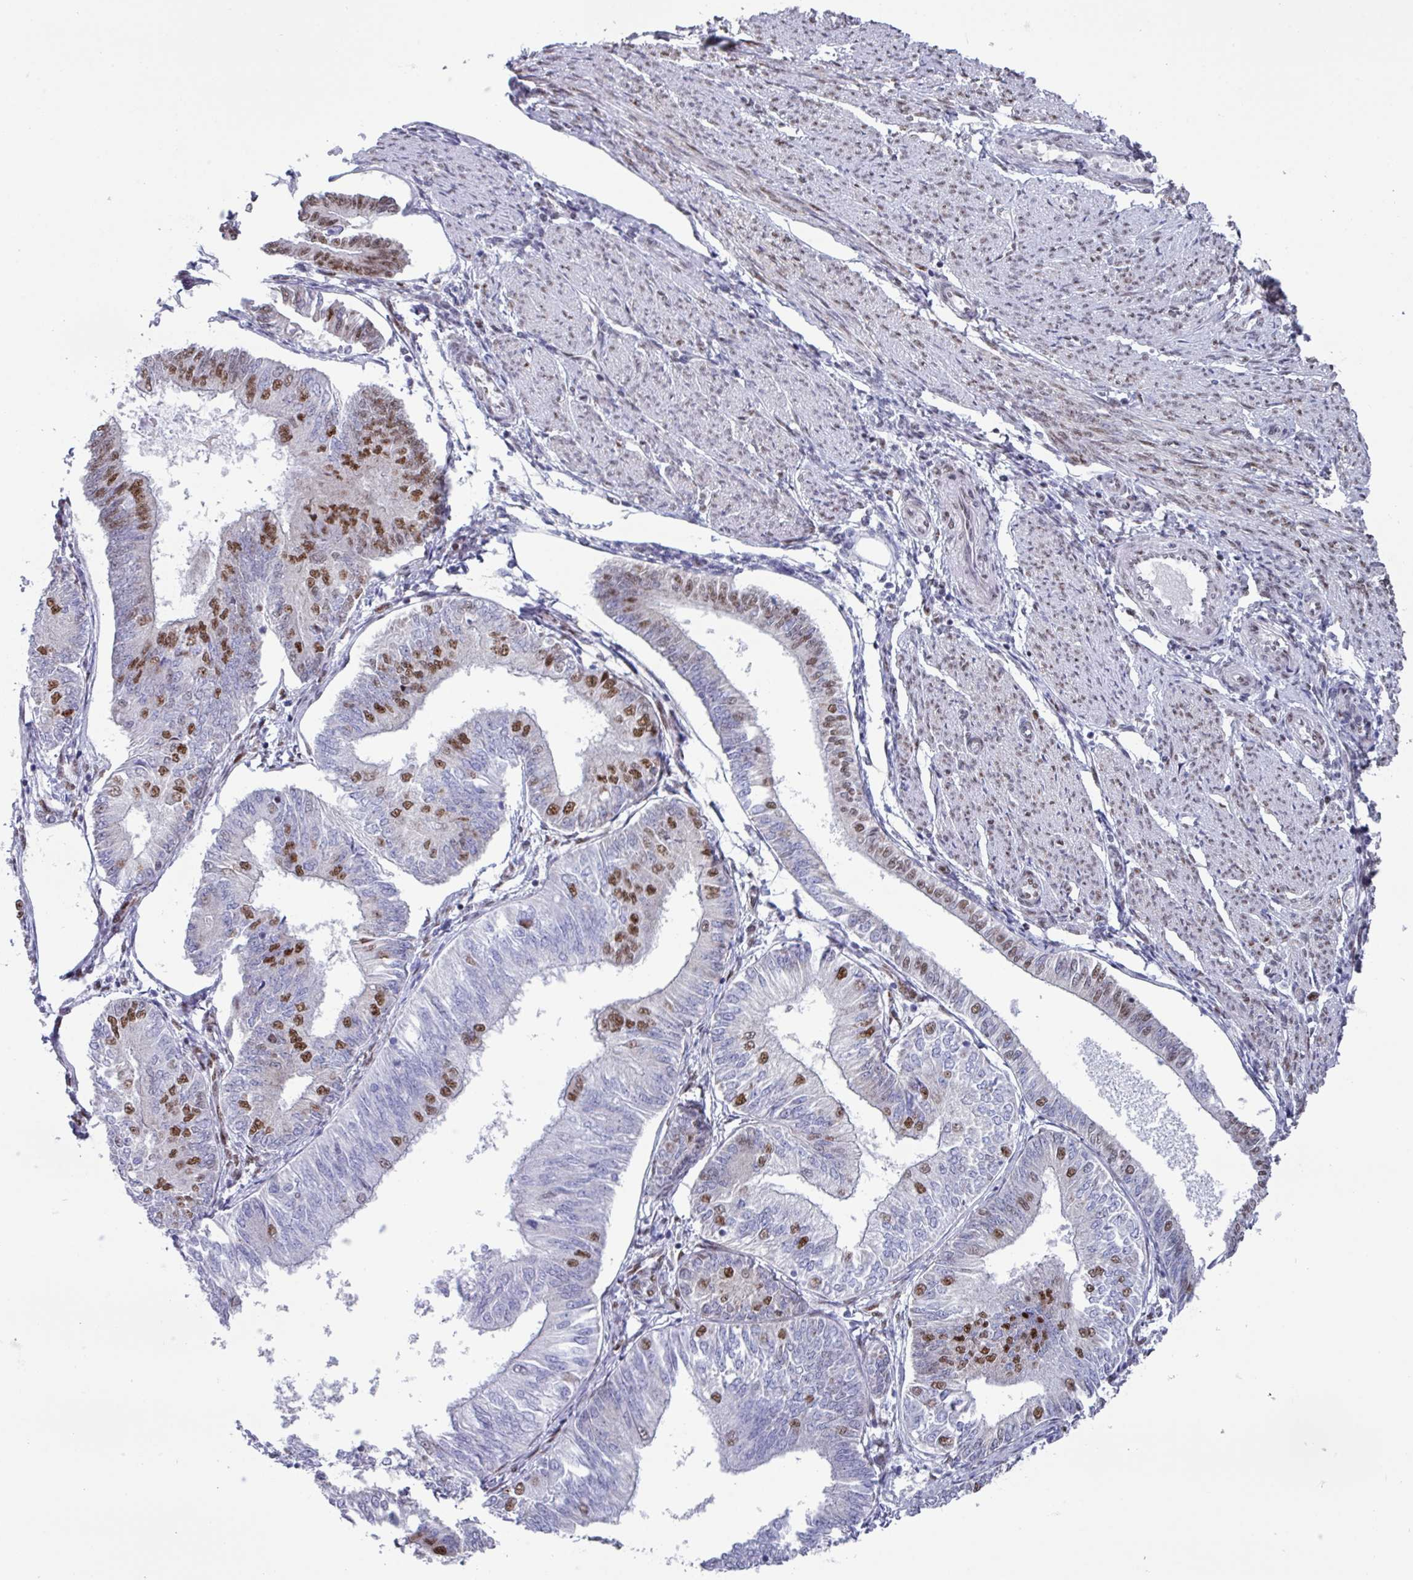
{"staining": {"intensity": "moderate", "quantity": "<25%", "location": "nuclear"}, "tissue": "endometrial cancer", "cell_type": "Tumor cells", "image_type": "cancer", "snomed": [{"axis": "morphology", "description": "Adenocarcinoma, NOS"}, {"axis": "topography", "description": "Endometrium"}], "caption": "Endometrial cancer was stained to show a protein in brown. There is low levels of moderate nuclear positivity in approximately <25% of tumor cells.", "gene": "PUF60", "patient": {"sex": "female", "age": 58}}